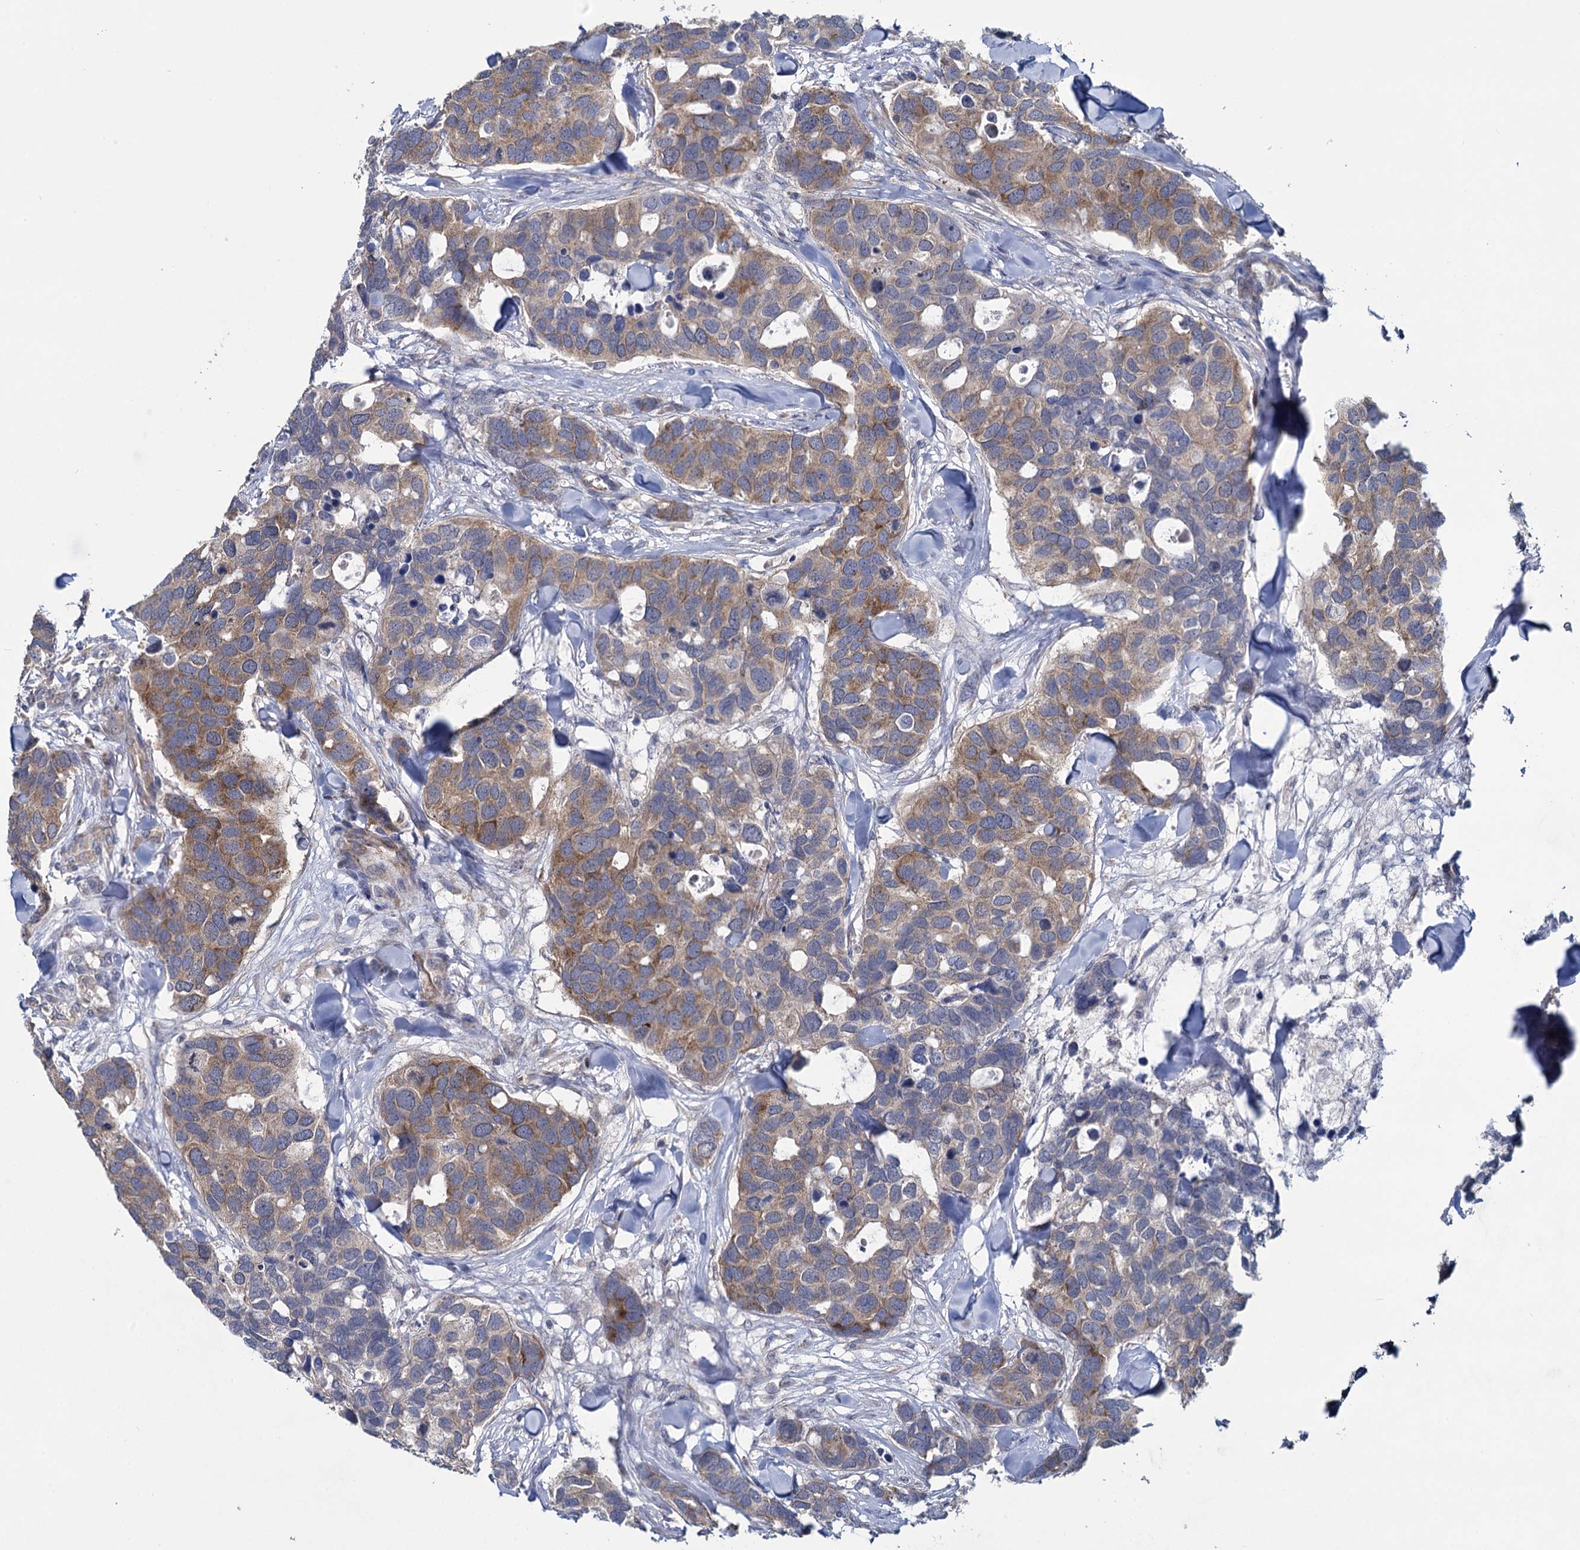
{"staining": {"intensity": "moderate", "quantity": "25%-75%", "location": "cytoplasmic/membranous"}, "tissue": "breast cancer", "cell_type": "Tumor cells", "image_type": "cancer", "snomed": [{"axis": "morphology", "description": "Duct carcinoma"}, {"axis": "topography", "description": "Breast"}], "caption": "Tumor cells display medium levels of moderate cytoplasmic/membranous positivity in about 25%-75% of cells in human breast cancer. The protein of interest is stained brown, and the nuclei are stained in blue (DAB IHC with brightfield microscopy, high magnification).", "gene": "GSTM2", "patient": {"sex": "female", "age": 83}}